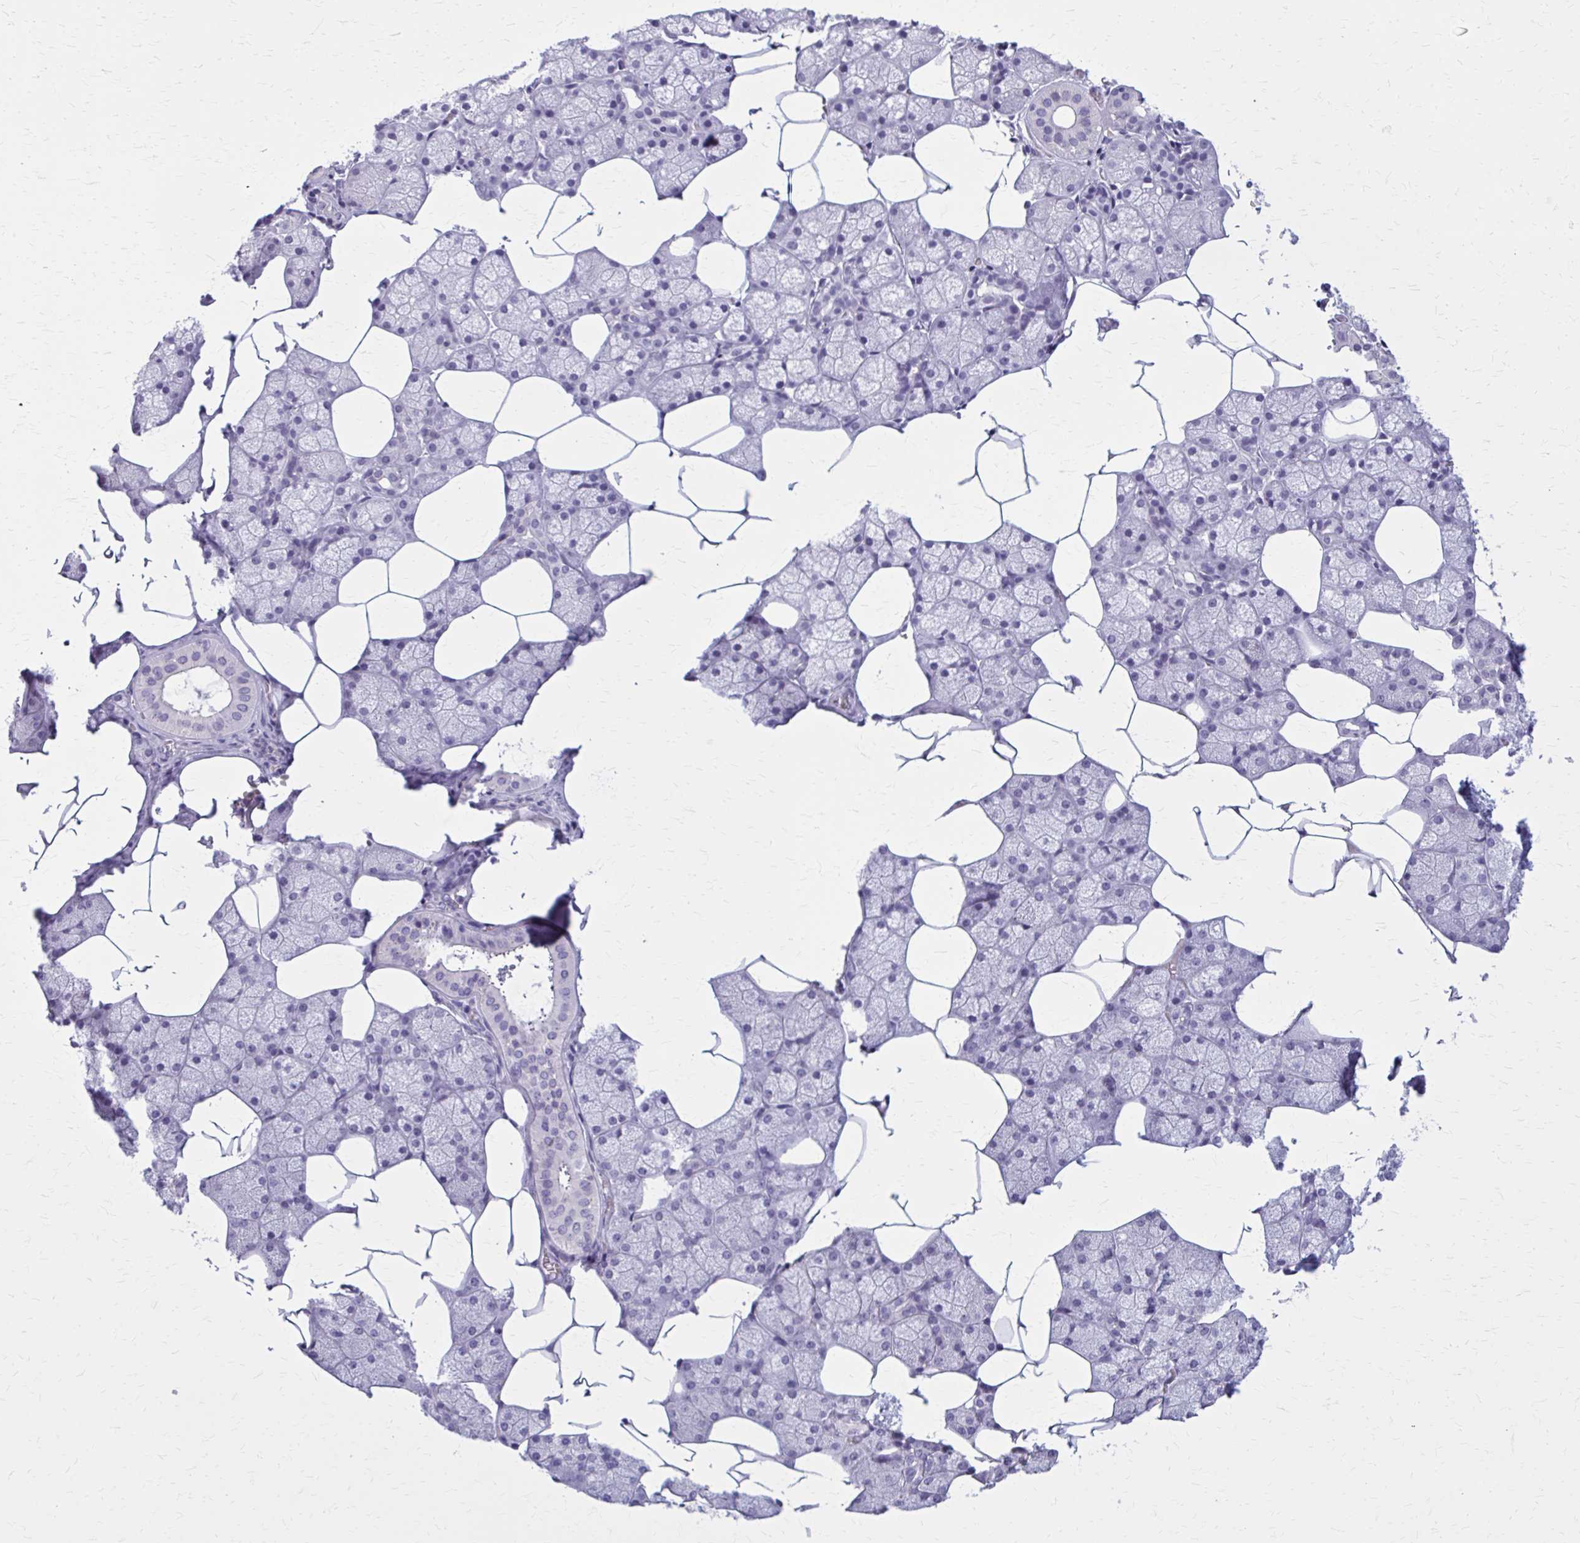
{"staining": {"intensity": "negative", "quantity": "none", "location": "none"}, "tissue": "salivary gland", "cell_type": "Glandular cells", "image_type": "normal", "snomed": [{"axis": "morphology", "description": "Normal tissue, NOS"}, {"axis": "topography", "description": "Salivary gland"}], "caption": "DAB immunohistochemical staining of benign salivary gland displays no significant expression in glandular cells. Brightfield microscopy of IHC stained with DAB (brown) and hematoxylin (blue), captured at high magnification.", "gene": "OR4A47", "patient": {"sex": "female", "age": 43}}